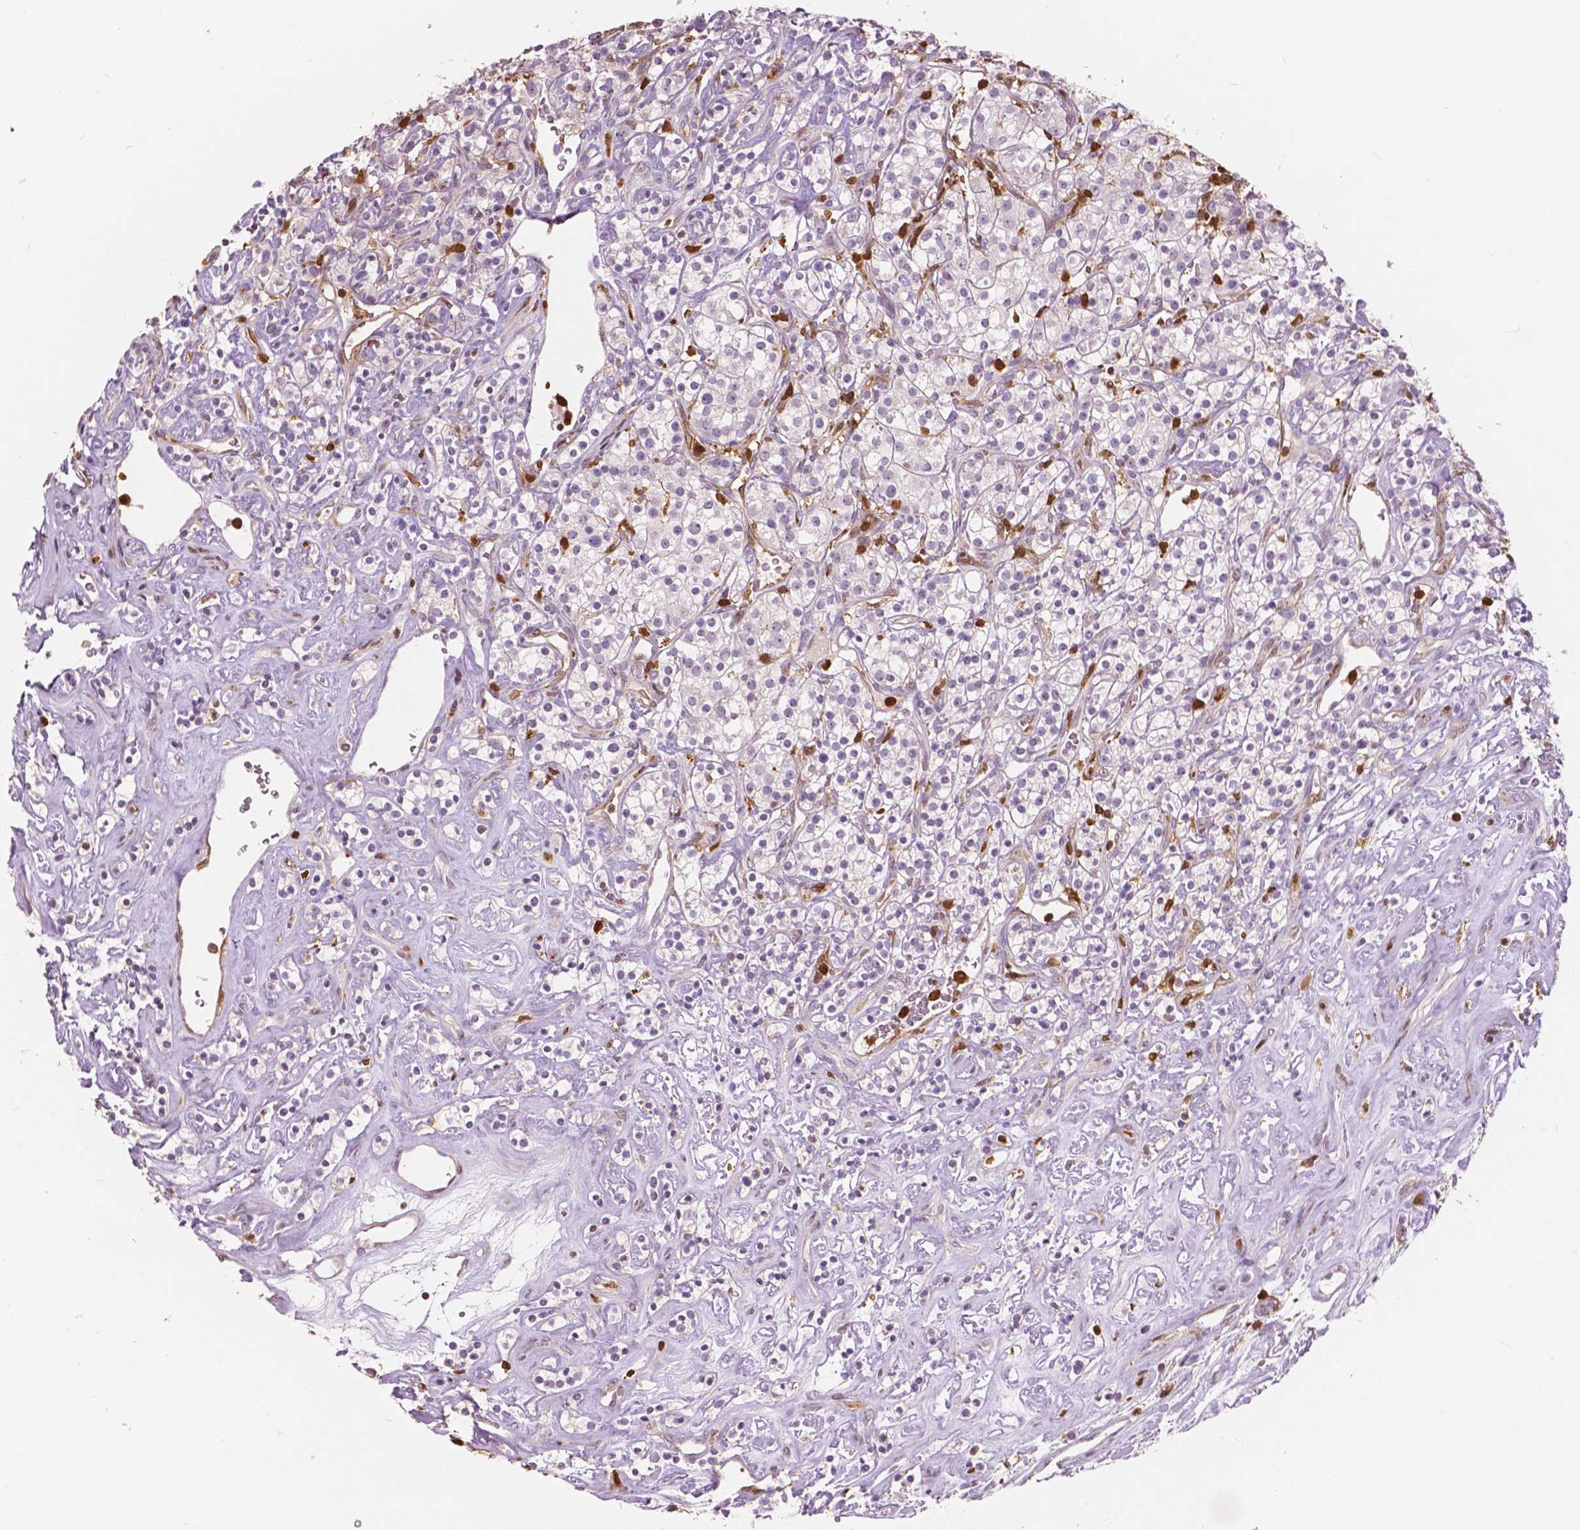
{"staining": {"intensity": "negative", "quantity": "none", "location": "none"}, "tissue": "renal cancer", "cell_type": "Tumor cells", "image_type": "cancer", "snomed": [{"axis": "morphology", "description": "Adenocarcinoma, NOS"}, {"axis": "topography", "description": "Kidney"}], "caption": "High power microscopy histopathology image of an immunohistochemistry image of renal cancer (adenocarcinoma), revealing no significant positivity in tumor cells. (Brightfield microscopy of DAB (3,3'-diaminobenzidine) immunohistochemistry (IHC) at high magnification).", "gene": "S100A4", "patient": {"sex": "male", "age": 77}}